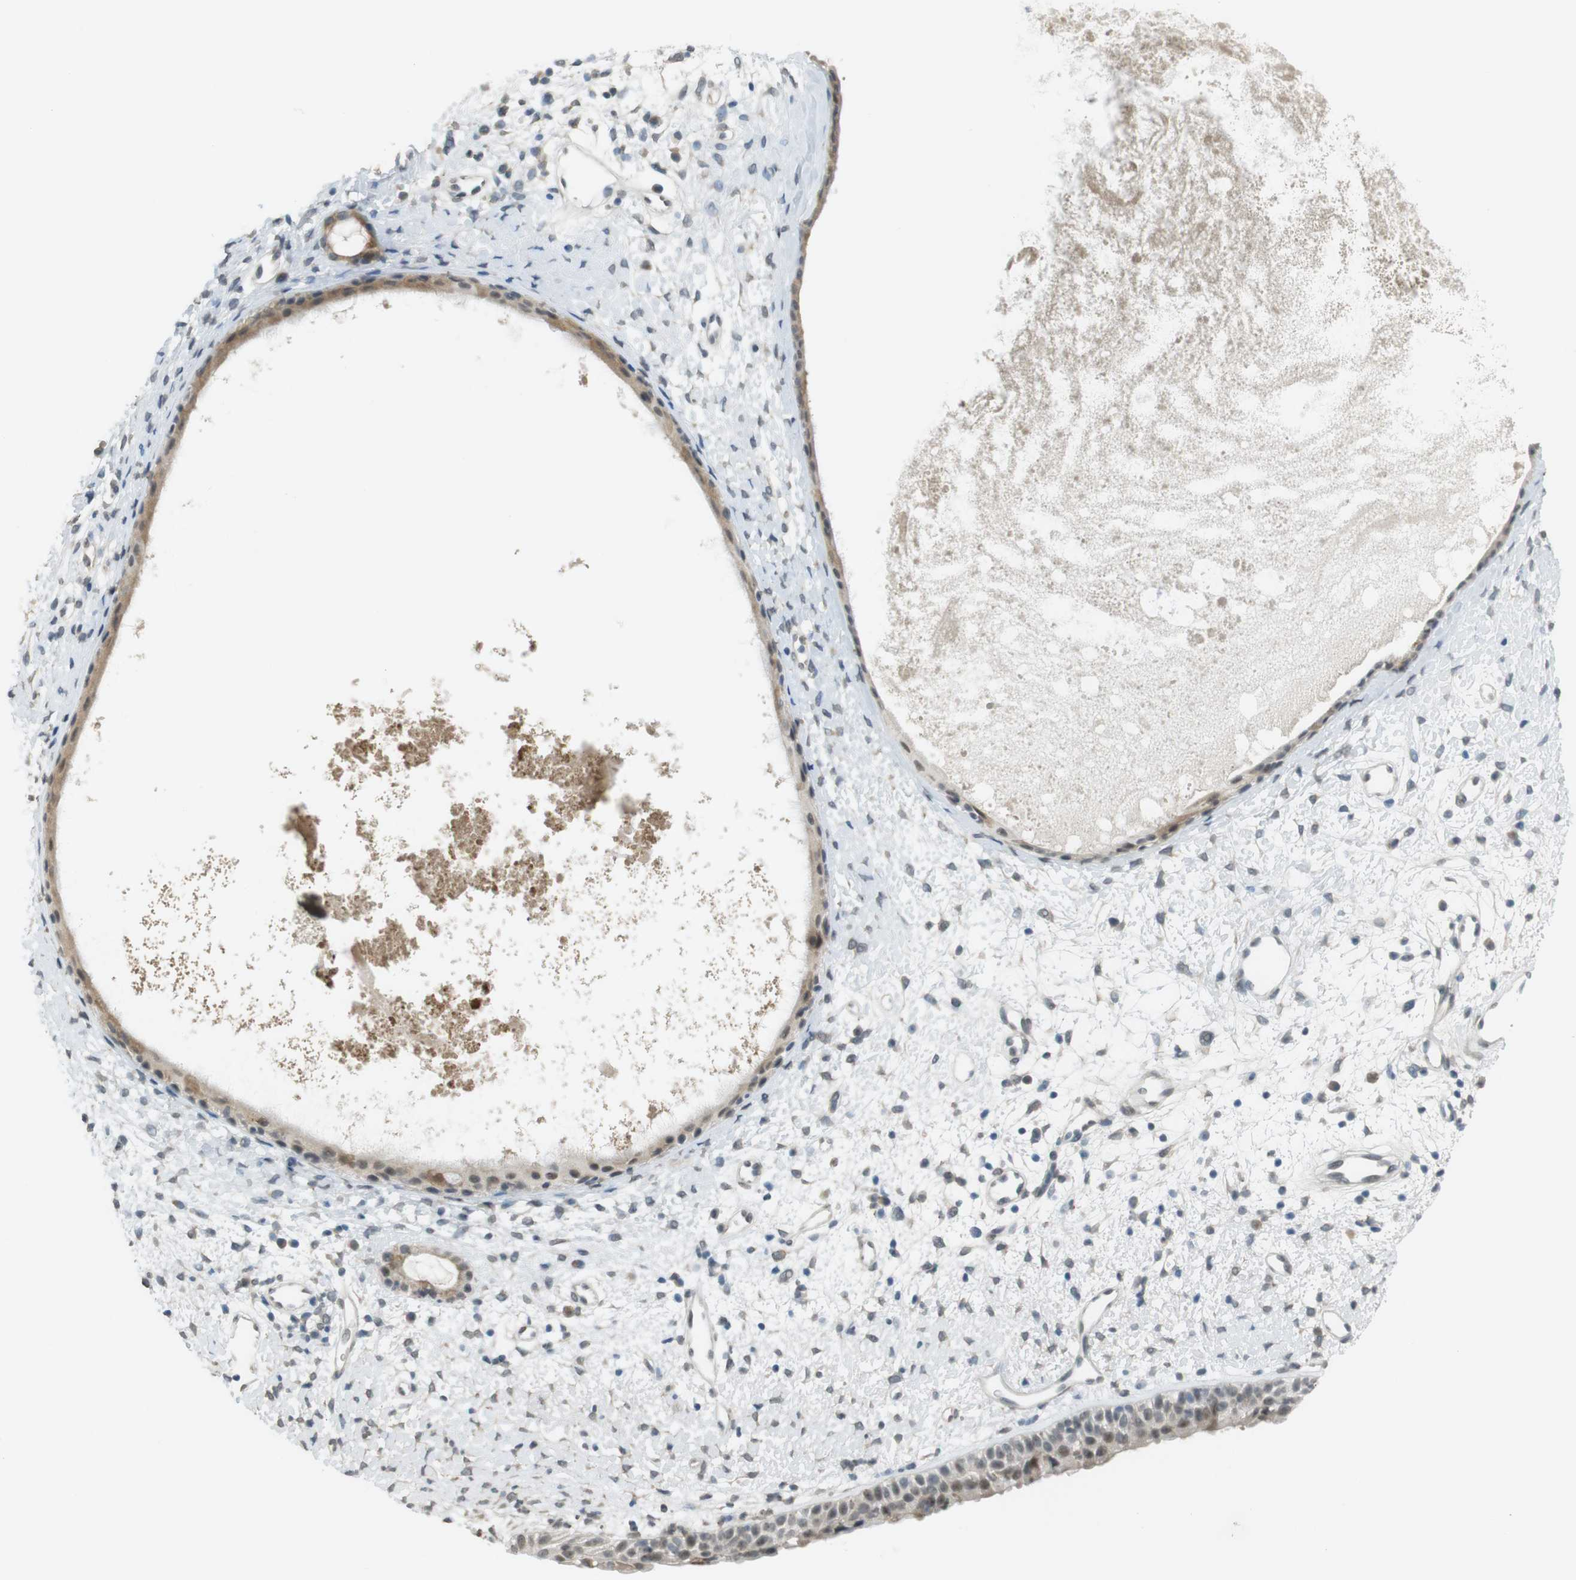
{"staining": {"intensity": "moderate", "quantity": "<25%", "location": "cytoplasmic/membranous,nuclear"}, "tissue": "nasopharynx", "cell_type": "Respiratory epithelial cells", "image_type": "normal", "snomed": [{"axis": "morphology", "description": "Normal tissue, NOS"}, {"axis": "topography", "description": "Nasopharynx"}], "caption": "Respiratory epithelial cells show low levels of moderate cytoplasmic/membranous,nuclear positivity in approximately <25% of cells in unremarkable human nasopharynx. Using DAB (brown) and hematoxylin (blue) stains, captured at high magnification using brightfield microscopy.", "gene": "FZD10", "patient": {"sex": "male", "age": 22}}